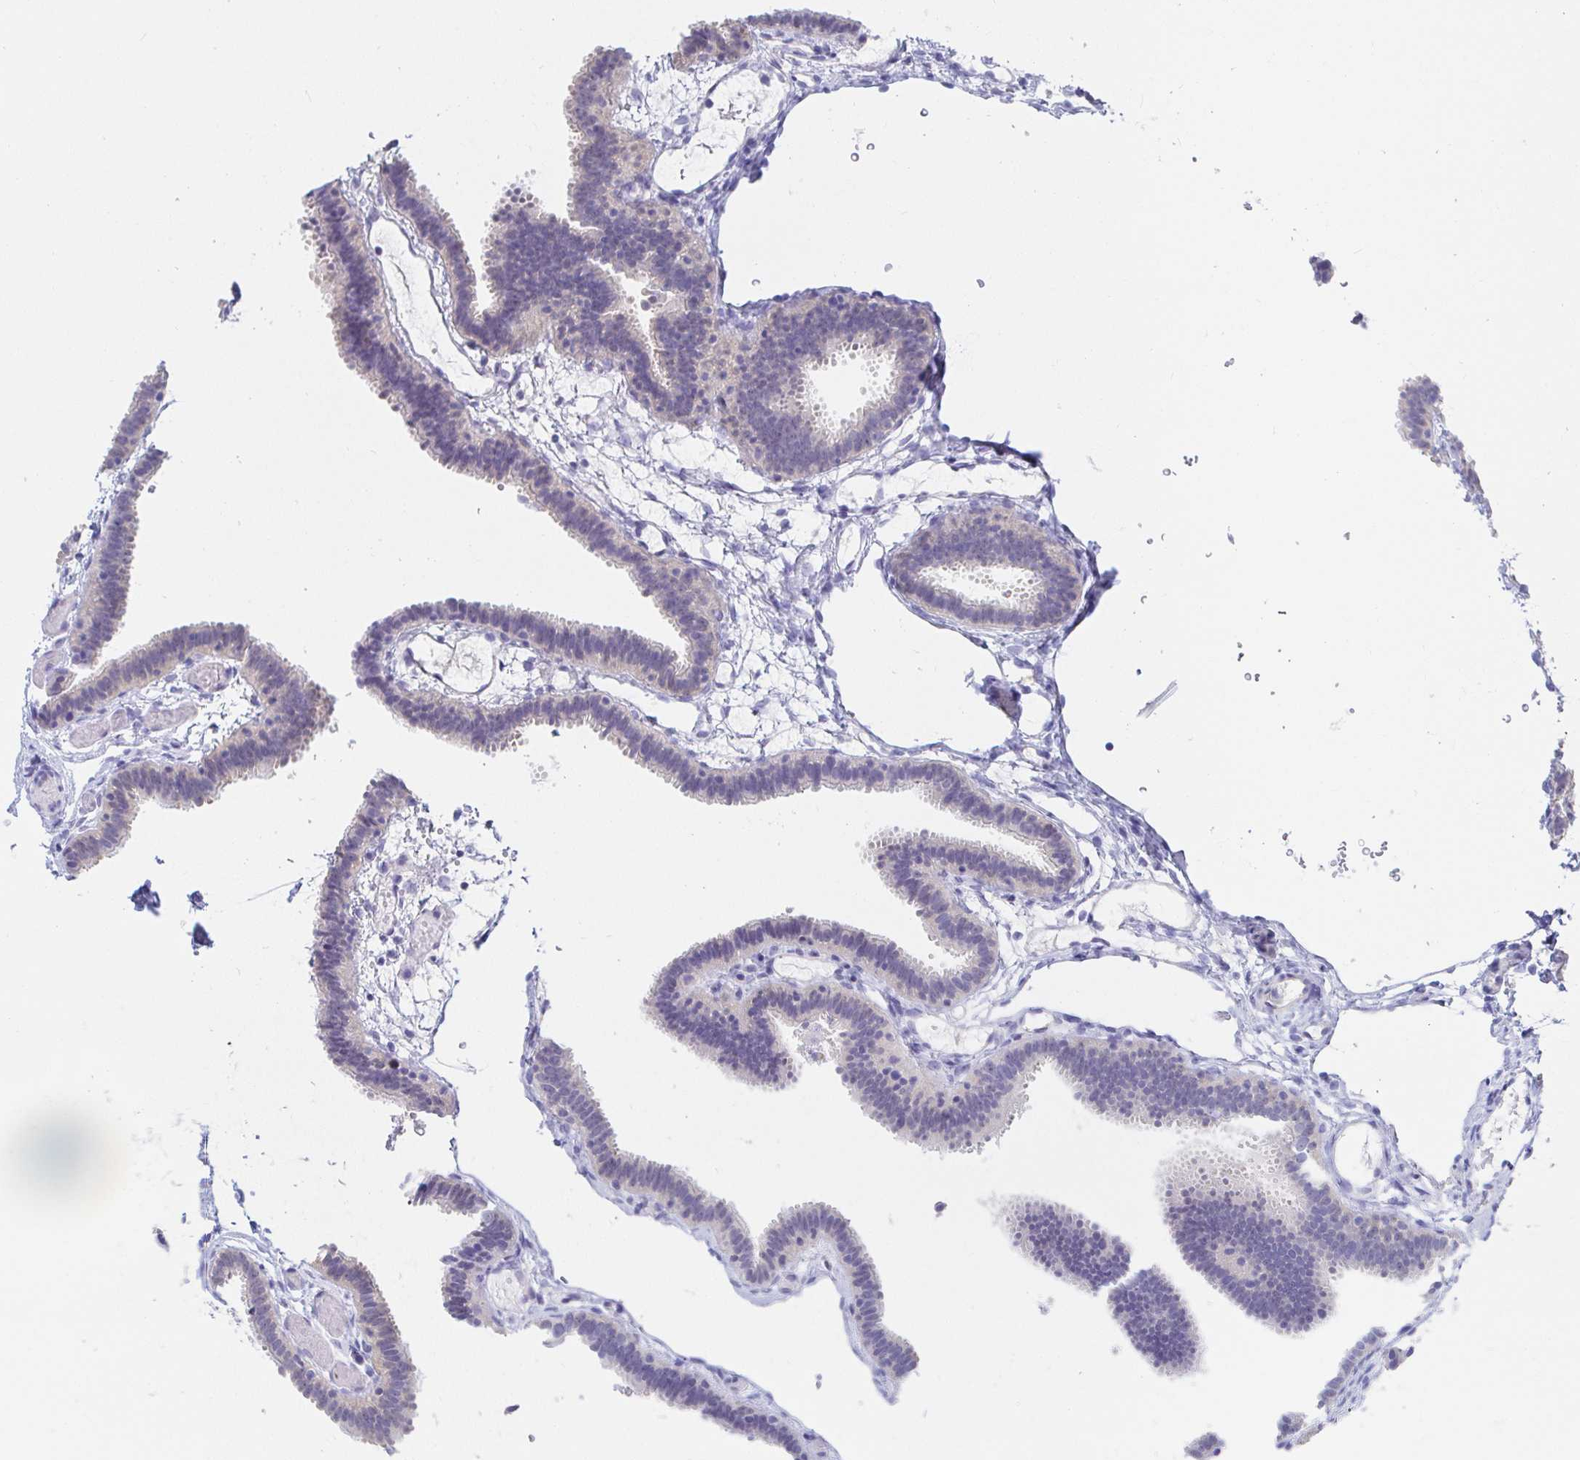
{"staining": {"intensity": "negative", "quantity": "none", "location": "none"}, "tissue": "fallopian tube", "cell_type": "Glandular cells", "image_type": "normal", "snomed": [{"axis": "morphology", "description": "Normal tissue, NOS"}, {"axis": "topography", "description": "Fallopian tube"}], "caption": "Immunohistochemistry micrograph of benign human fallopian tube stained for a protein (brown), which shows no positivity in glandular cells. The staining was performed using DAB to visualize the protein expression in brown, while the nuclei were stained in blue with hematoxylin (Magnification: 20x).", "gene": "PDE6B", "patient": {"sex": "female", "age": 37}}